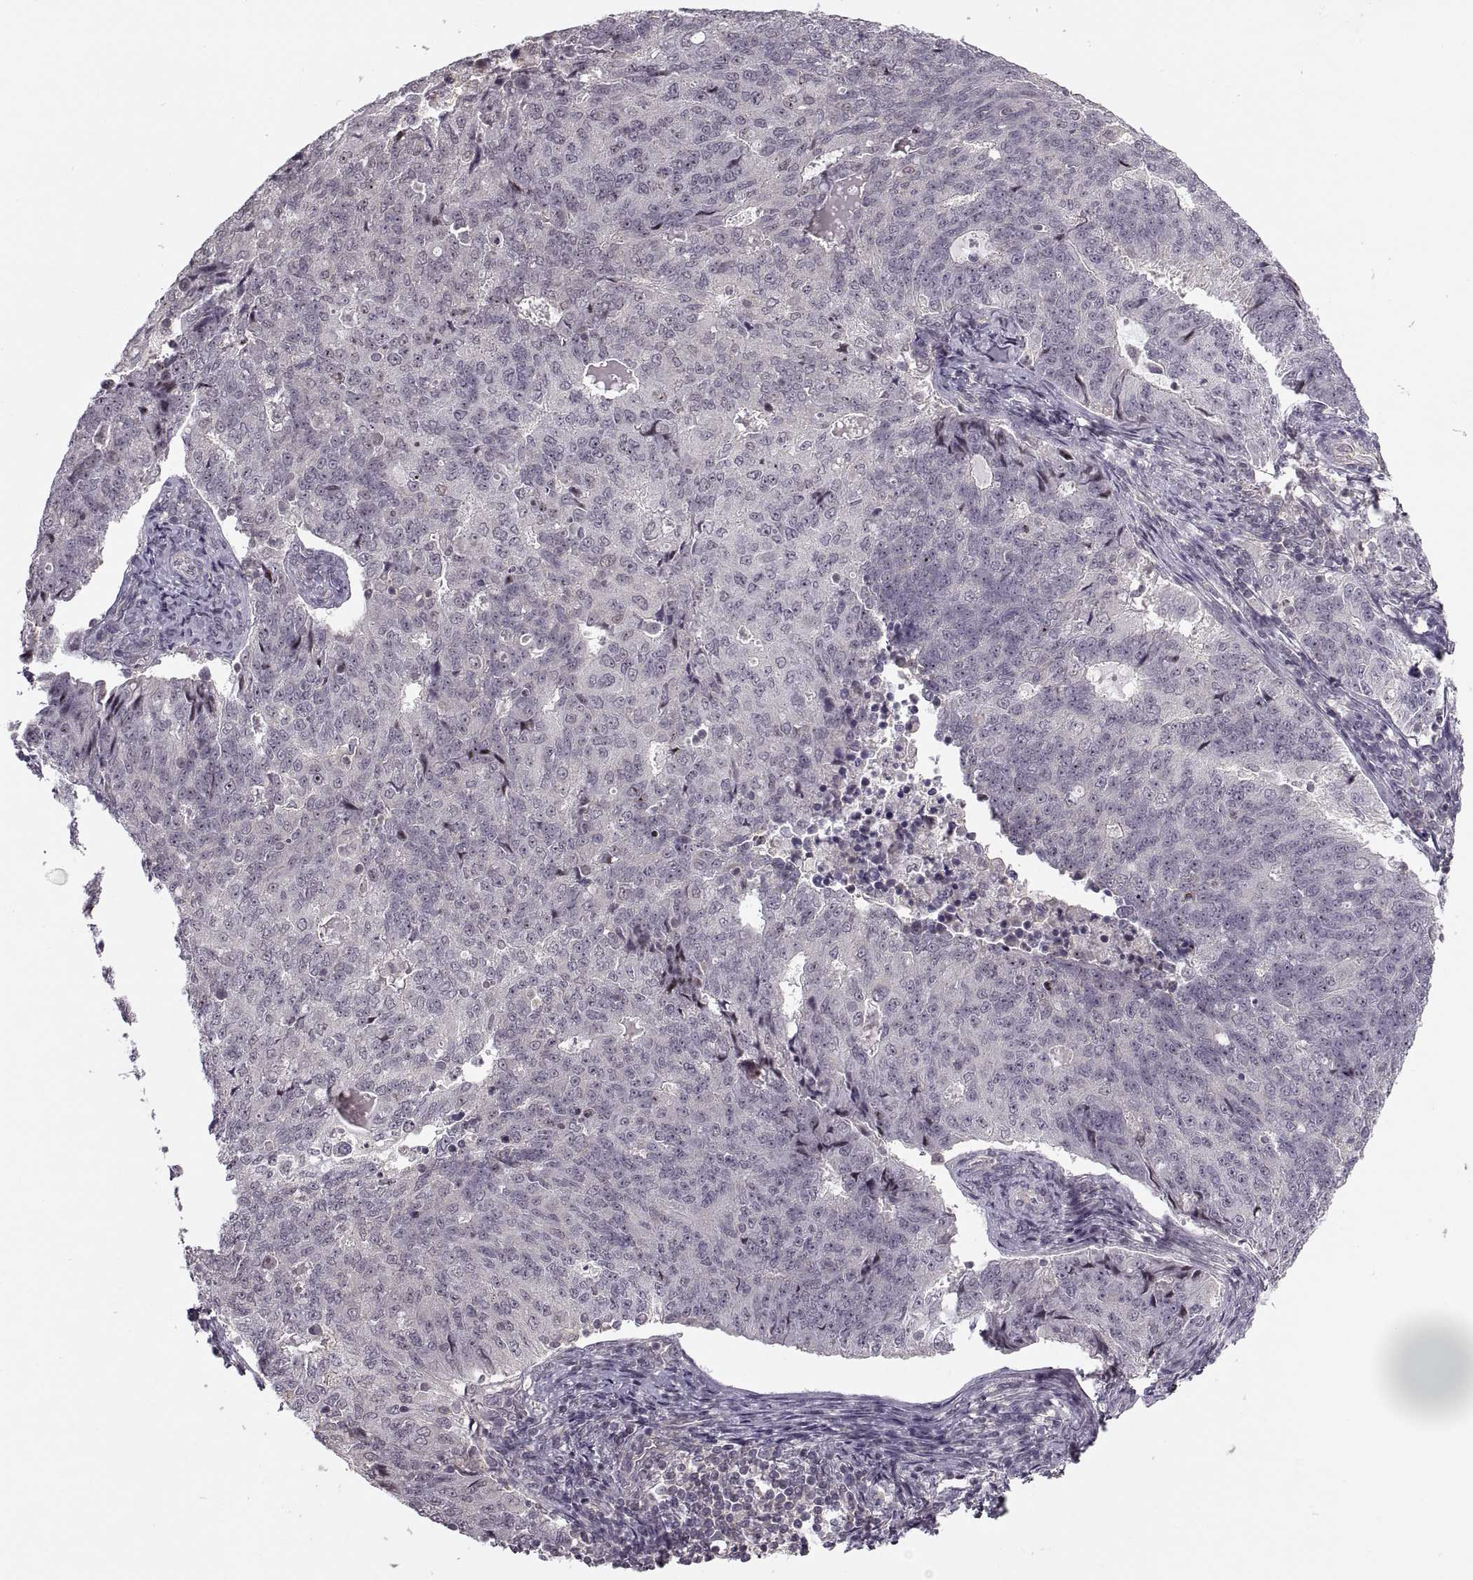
{"staining": {"intensity": "negative", "quantity": "none", "location": "none"}, "tissue": "endometrial cancer", "cell_type": "Tumor cells", "image_type": "cancer", "snomed": [{"axis": "morphology", "description": "Adenocarcinoma, NOS"}, {"axis": "topography", "description": "Endometrium"}], "caption": "DAB immunohistochemical staining of human endometrial cancer exhibits no significant expression in tumor cells.", "gene": "LUZP2", "patient": {"sex": "female", "age": 43}}